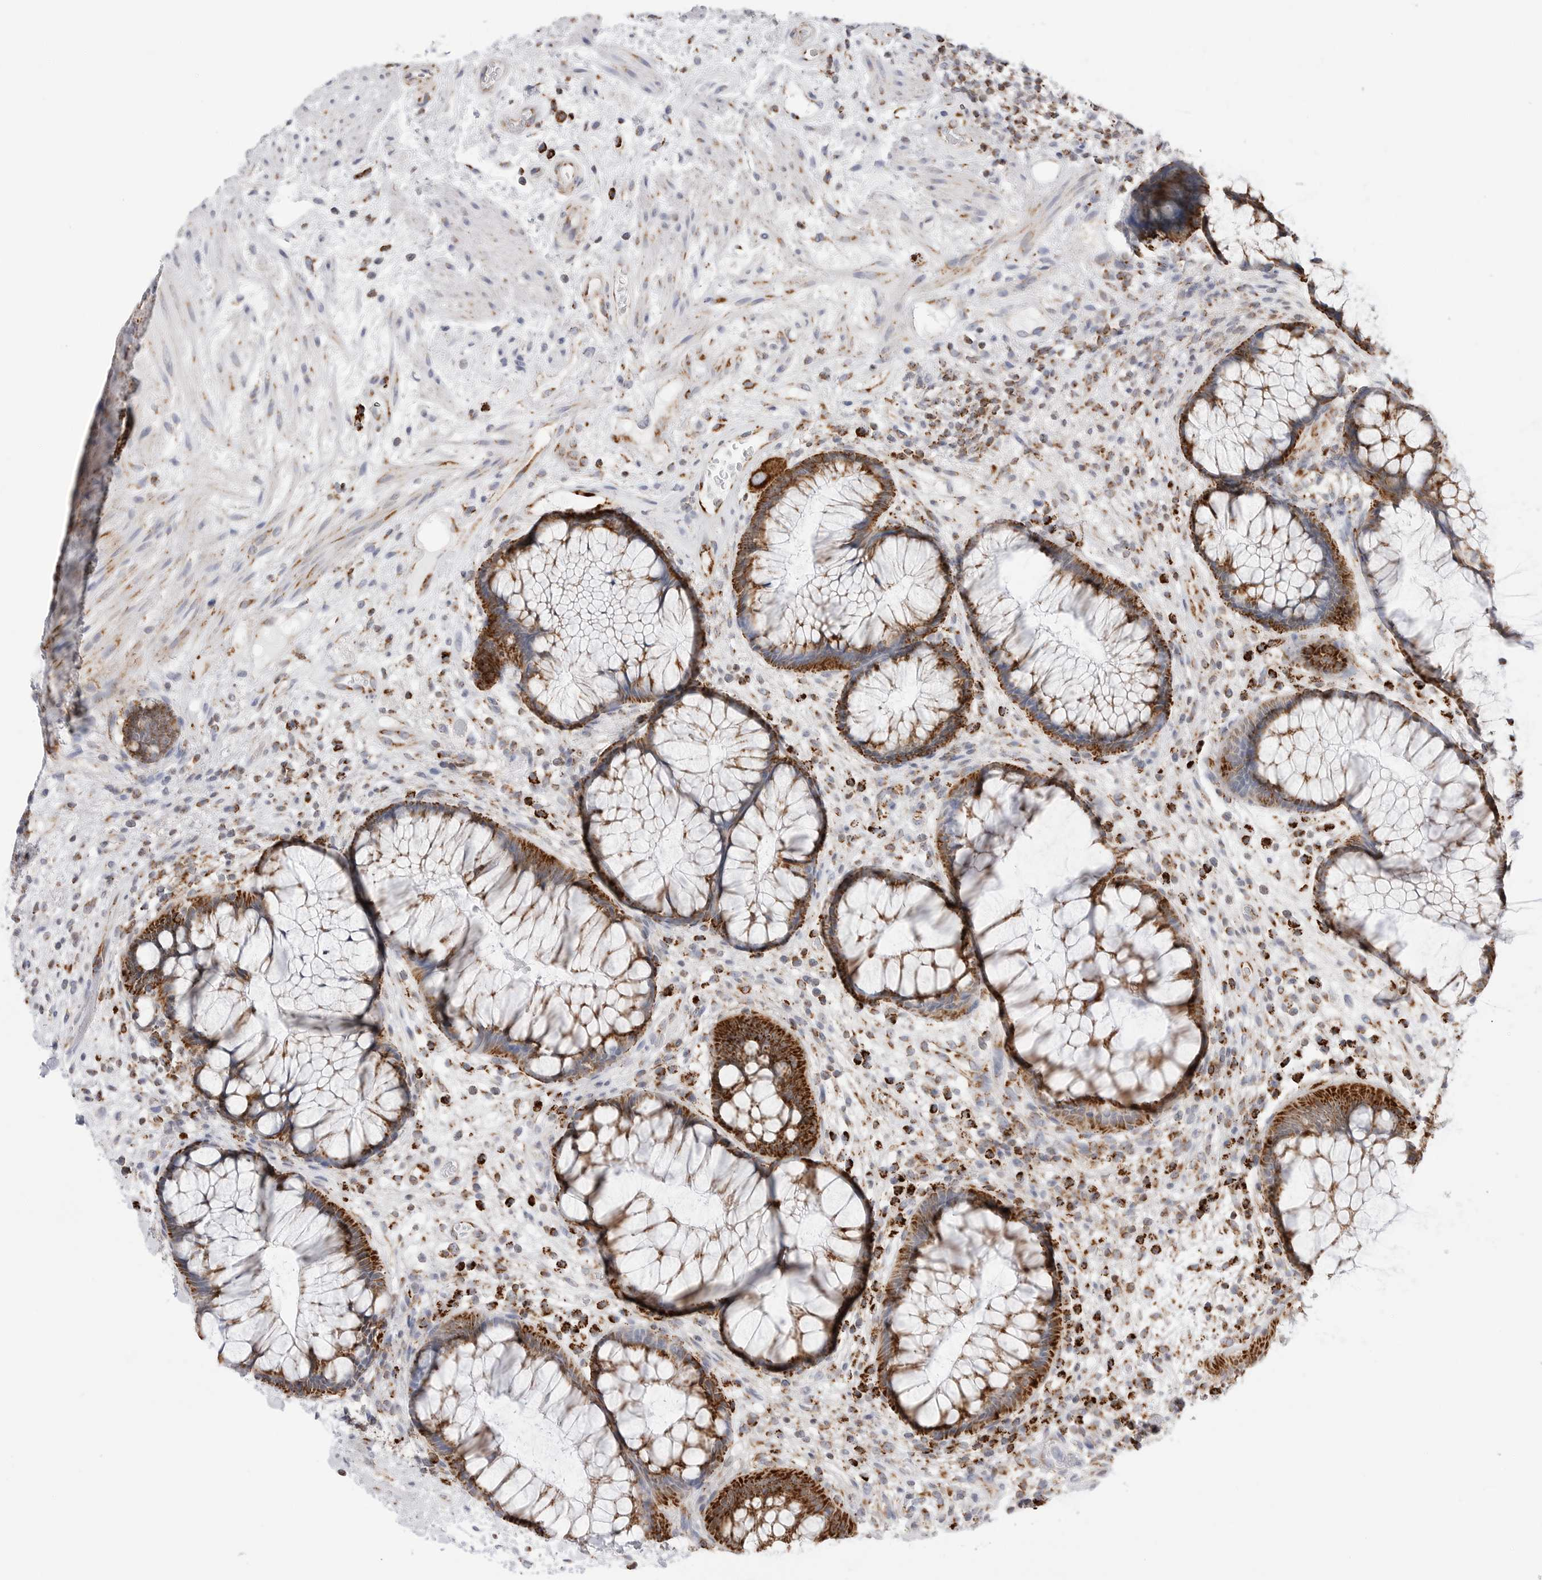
{"staining": {"intensity": "strong", "quantity": ">75%", "location": "cytoplasmic/membranous"}, "tissue": "rectum", "cell_type": "Glandular cells", "image_type": "normal", "snomed": [{"axis": "morphology", "description": "Normal tissue, NOS"}, {"axis": "topography", "description": "Rectum"}], "caption": "This image exhibits IHC staining of unremarkable human rectum, with high strong cytoplasmic/membranous staining in approximately >75% of glandular cells.", "gene": "ATP5IF1", "patient": {"sex": "male", "age": 51}}